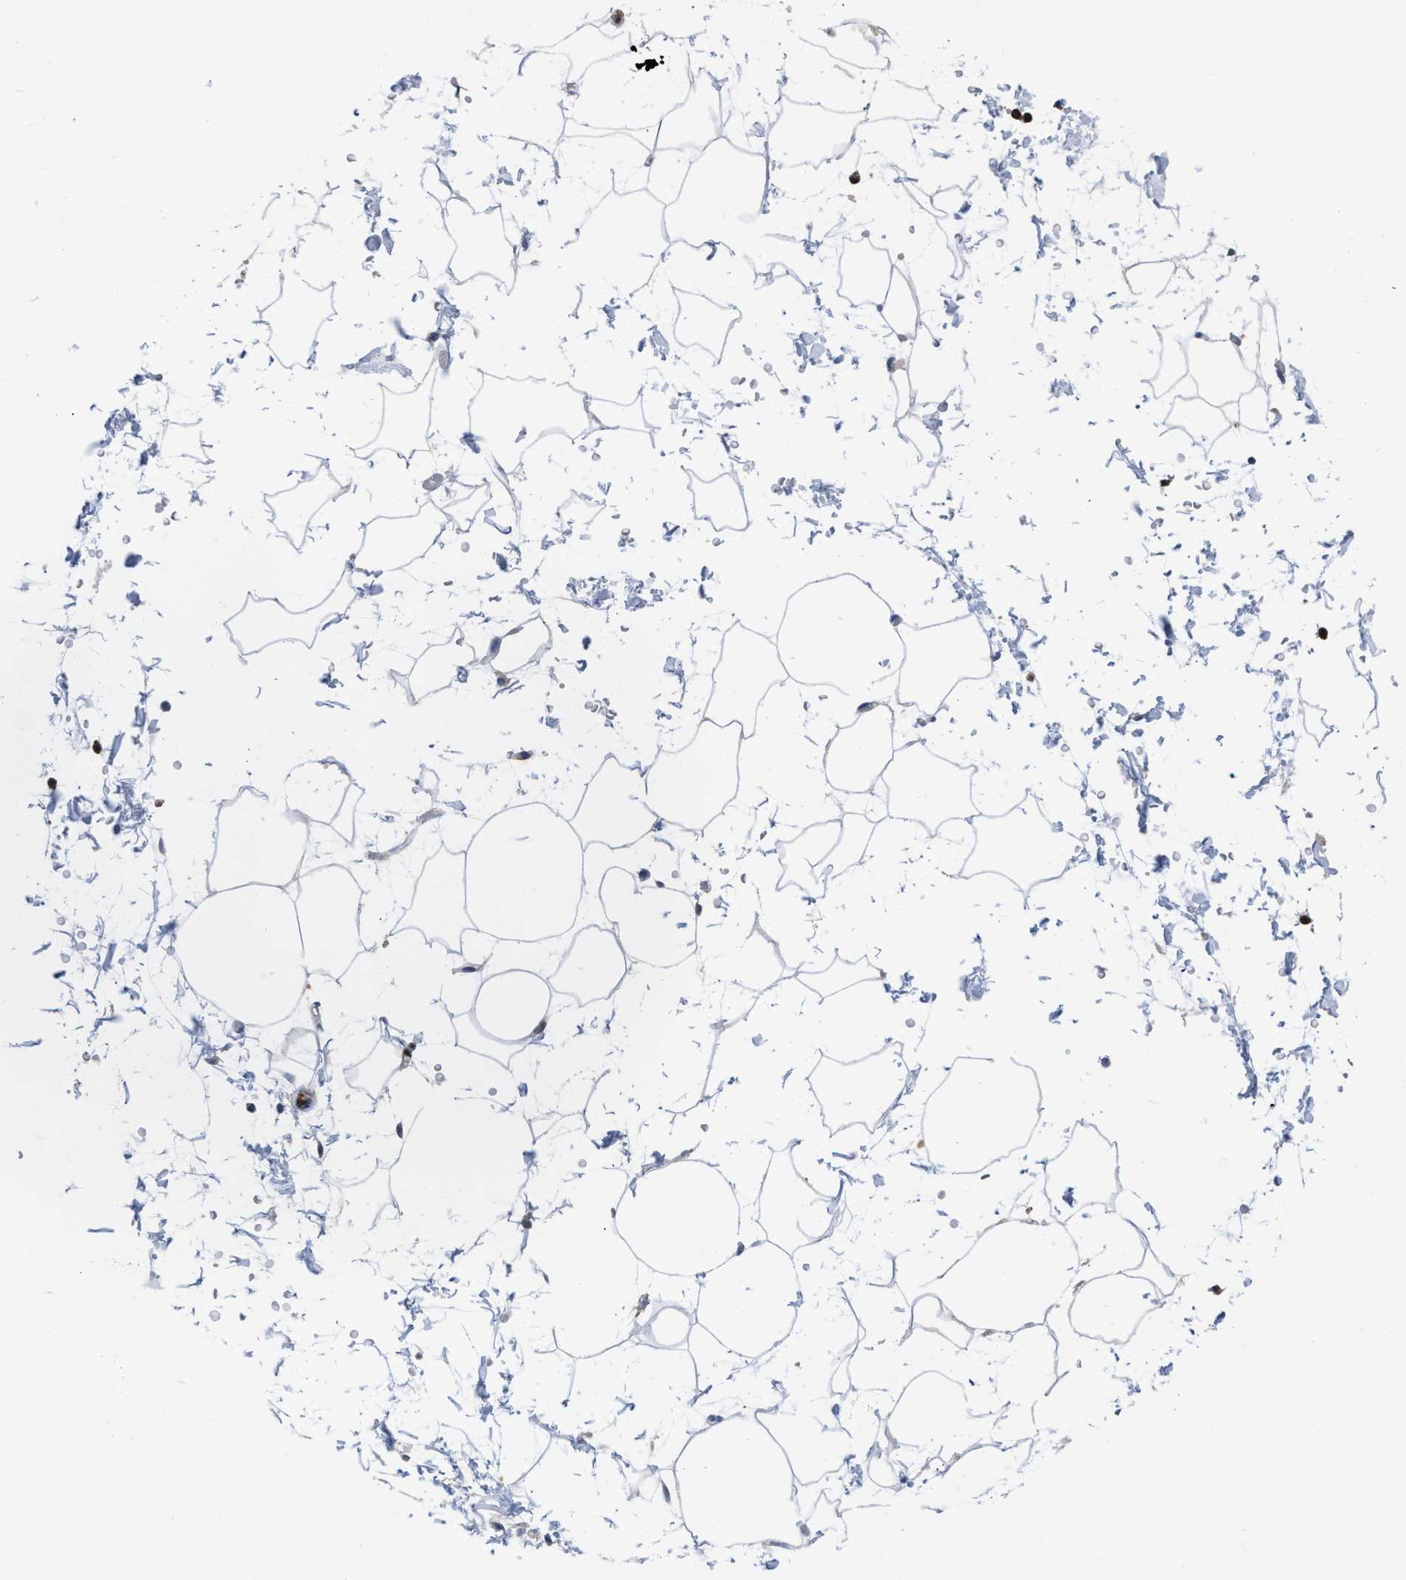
{"staining": {"intensity": "negative", "quantity": "none", "location": "none"}, "tissue": "adipose tissue", "cell_type": "Adipocytes", "image_type": "normal", "snomed": [{"axis": "morphology", "description": "Normal tissue, NOS"}, {"axis": "topography", "description": "Soft tissue"}], "caption": "High power microscopy image of an immunohistochemistry (IHC) histopathology image of unremarkable adipose tissue, revealing no significant positivity in adipocytes.", "gene": "PRMT2", "patient": {"sex": "male", "age": 72}}